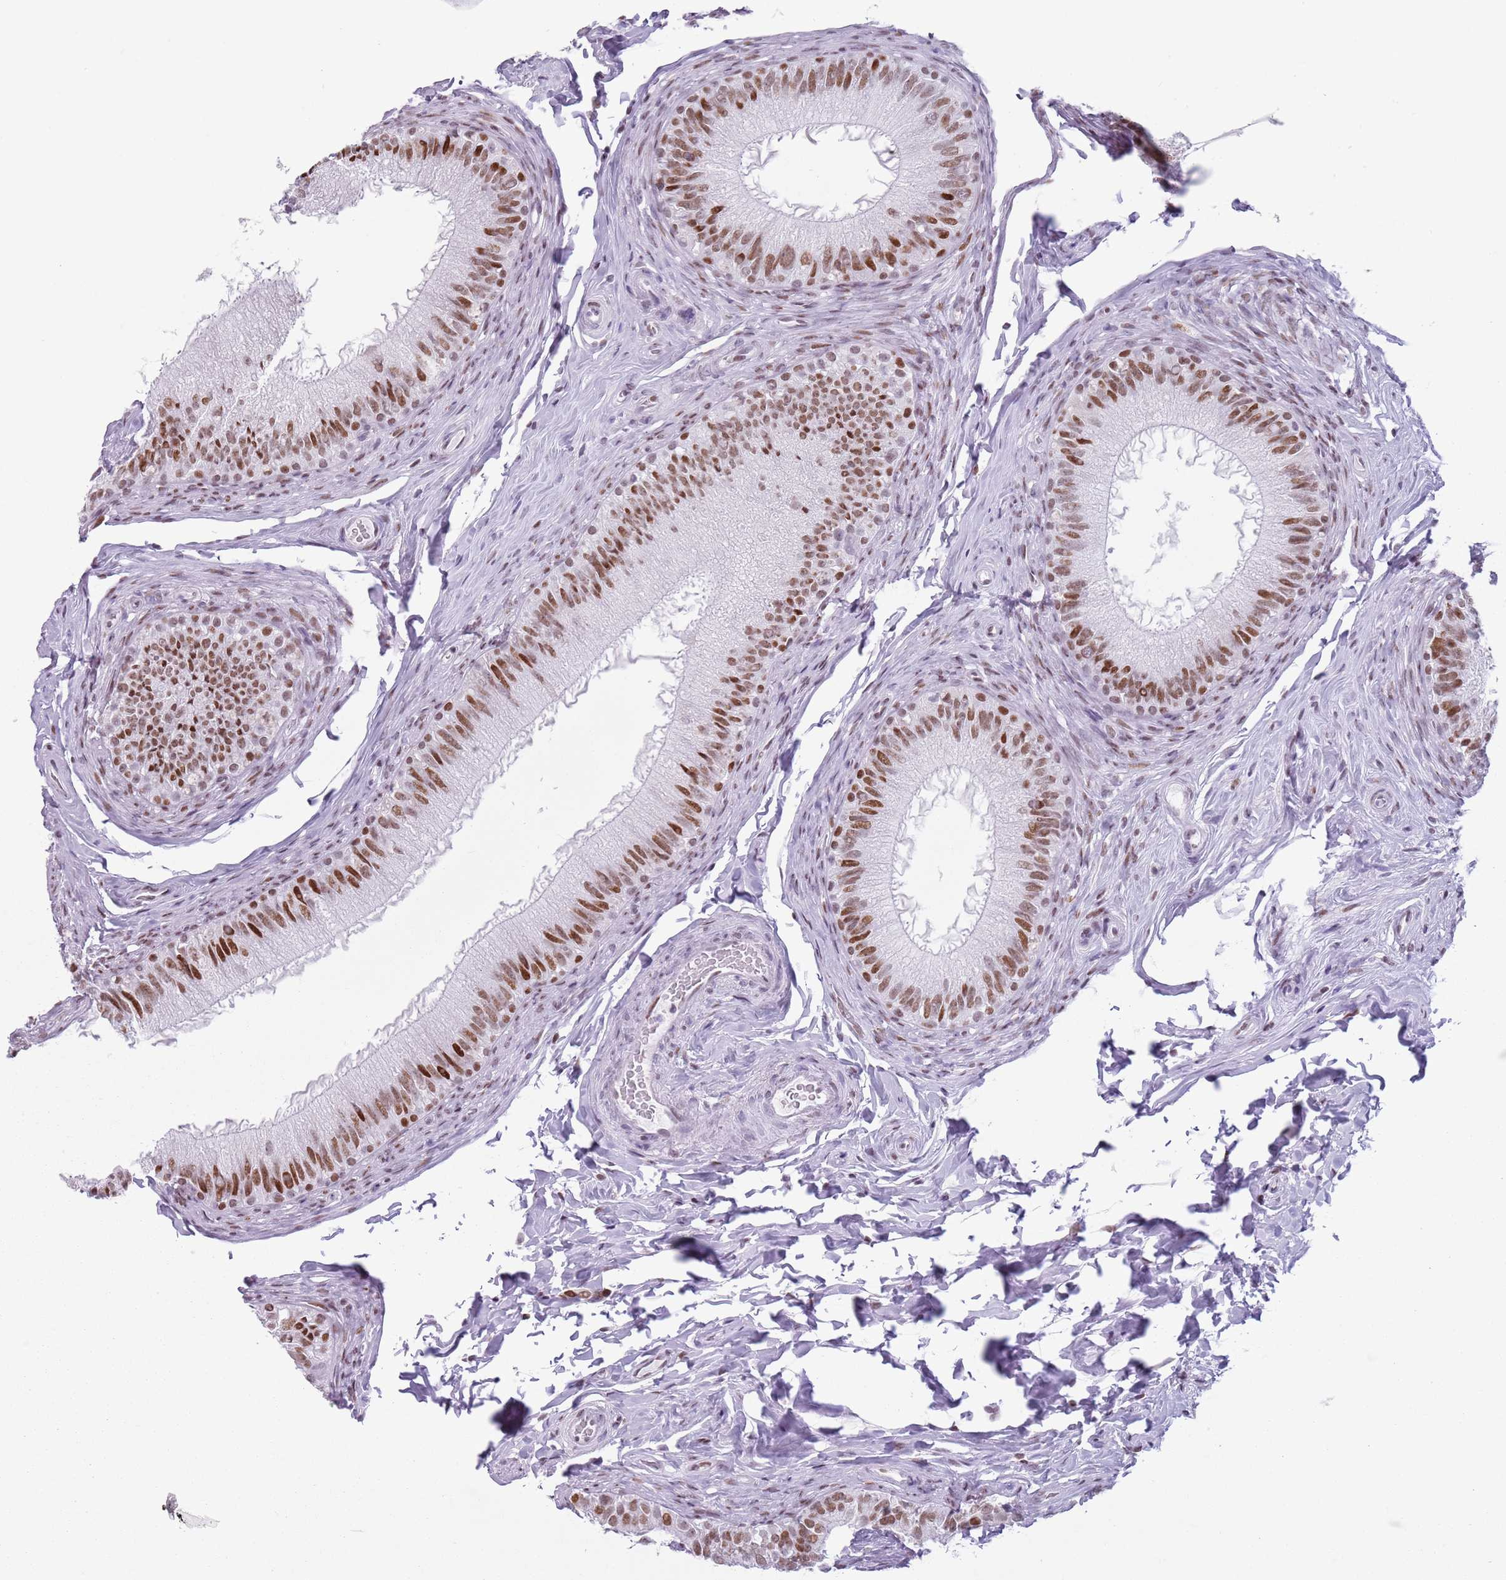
{"staining": {"intensity": "moderate", "quantity": ">75%", "location": "nuclear"}, "tissue": "epididymis", "cell_type": "Glandular cells", "image_type": "normal", "snomed": [{"axis": "morphology", "description": "Normal tissue, NOS"}, {"axis": "topography", "description": "Epididymis"}], "caption": "Immunohistochemistry (IHC) micrograph of normal epididymis: human epididymis stained using immunohistochemistry (IHC) demonstrates medium levels of moderate protein expression localized specifically in the nuclear of glandular cells, appearing as a nuclear brown color.", "gene": "FAM104B", "patient": {"sex": "male", "age": 49}}